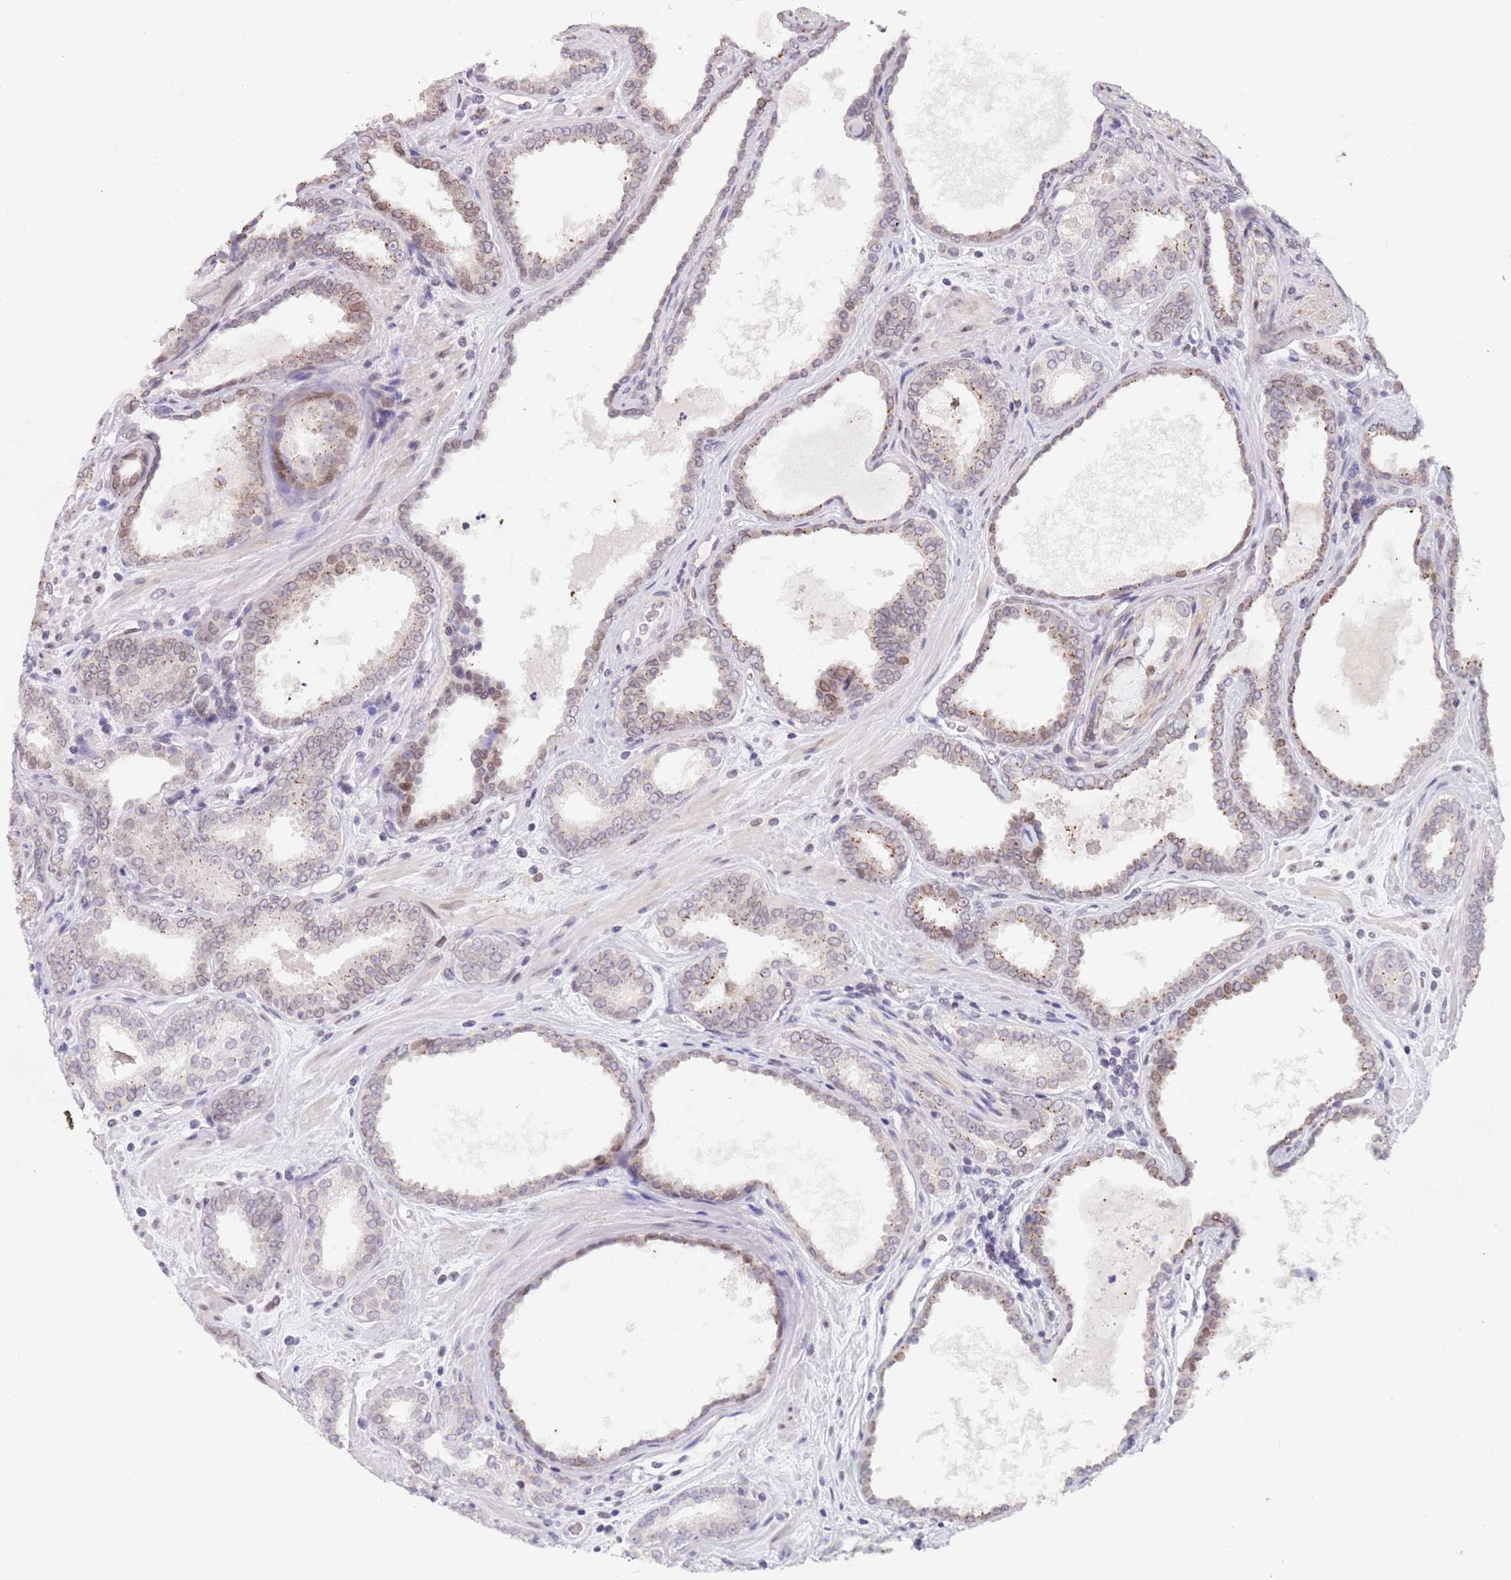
{"staining": {"intensity": "moderate", "quantity": "<25%", "location": "cytoplasmic/membranous"}, "tissue": "prostate cancer", "cell_type": "Tumor cells", "image_type": "cancer", "snomed": [{"axis": "morphology", "description": "Adenocarcinoma, High grade"}, {"axis": "topography", "description": "Prostate"}], "caption": "This is a micrograph of immunohistochemistry staining of prostate cancer (adenocarcinoma (high-grade)), which shows moderate staining in the cytoplasmic/membranous of tumor cells.", "gene": "KLHDC2", "patient": {"sex": "male", "age": 72}}